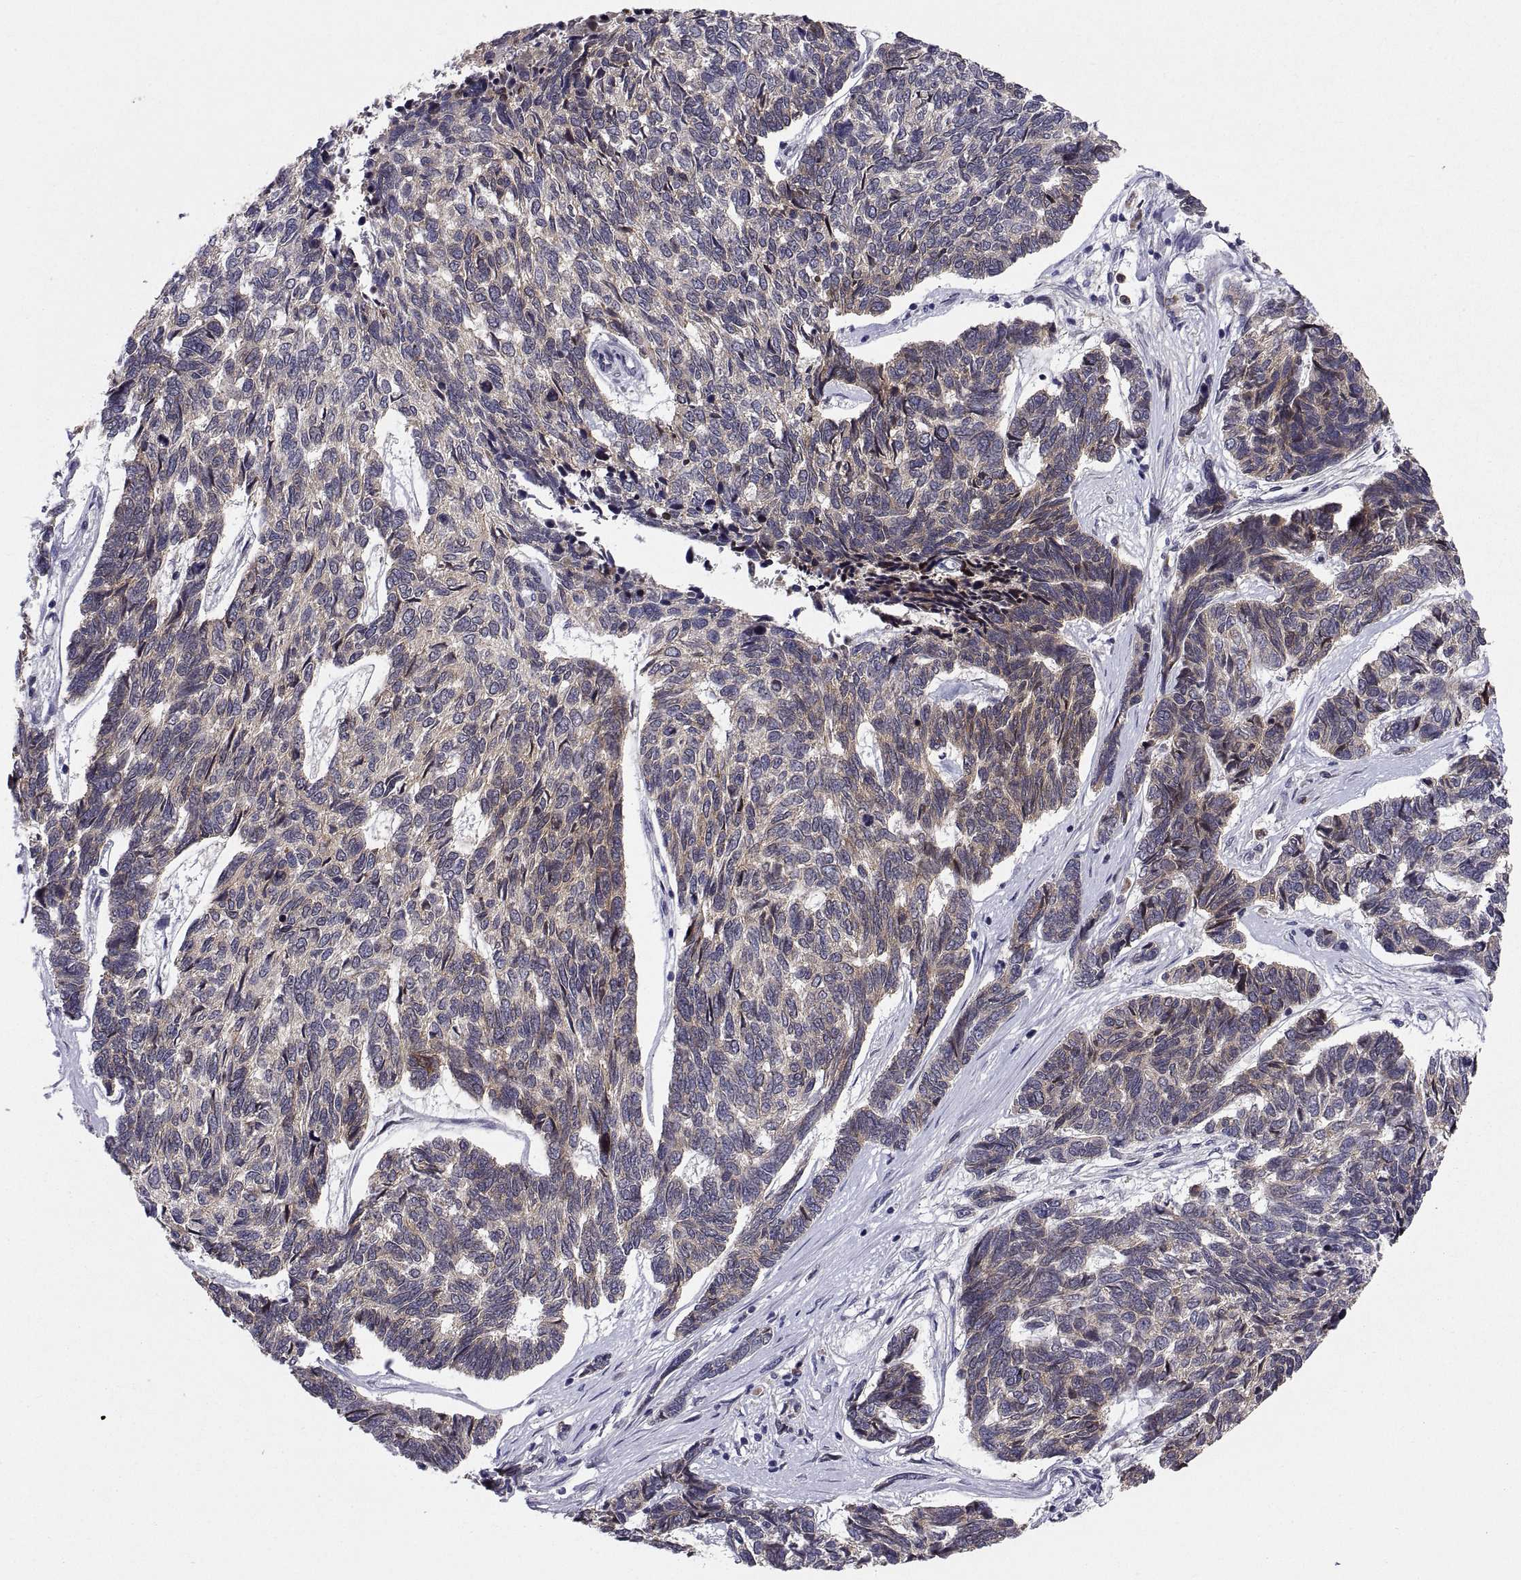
{"staining": {"intensity": "moderate", "quantity": "25%-75%", "location": "cytoplasmic/membranous"}, "tissue": "skin cancer", "cell_type": "Tumor cells", "image_type": "cancer", "snomed": [{"axis": "morphology", "description": "Basal cell carcinoma"}, {"axis": "topography", "description": "Skin"}], "caption": "Immunohistochemical staining of human skin cancer (basal cell carcinoma) demonstrates moderate cytoplasmic/membranous protein staining in about 25%-75% of tumor cells.", "gene": "PKP1", "patient": {"sex": "female", "age": 65}}